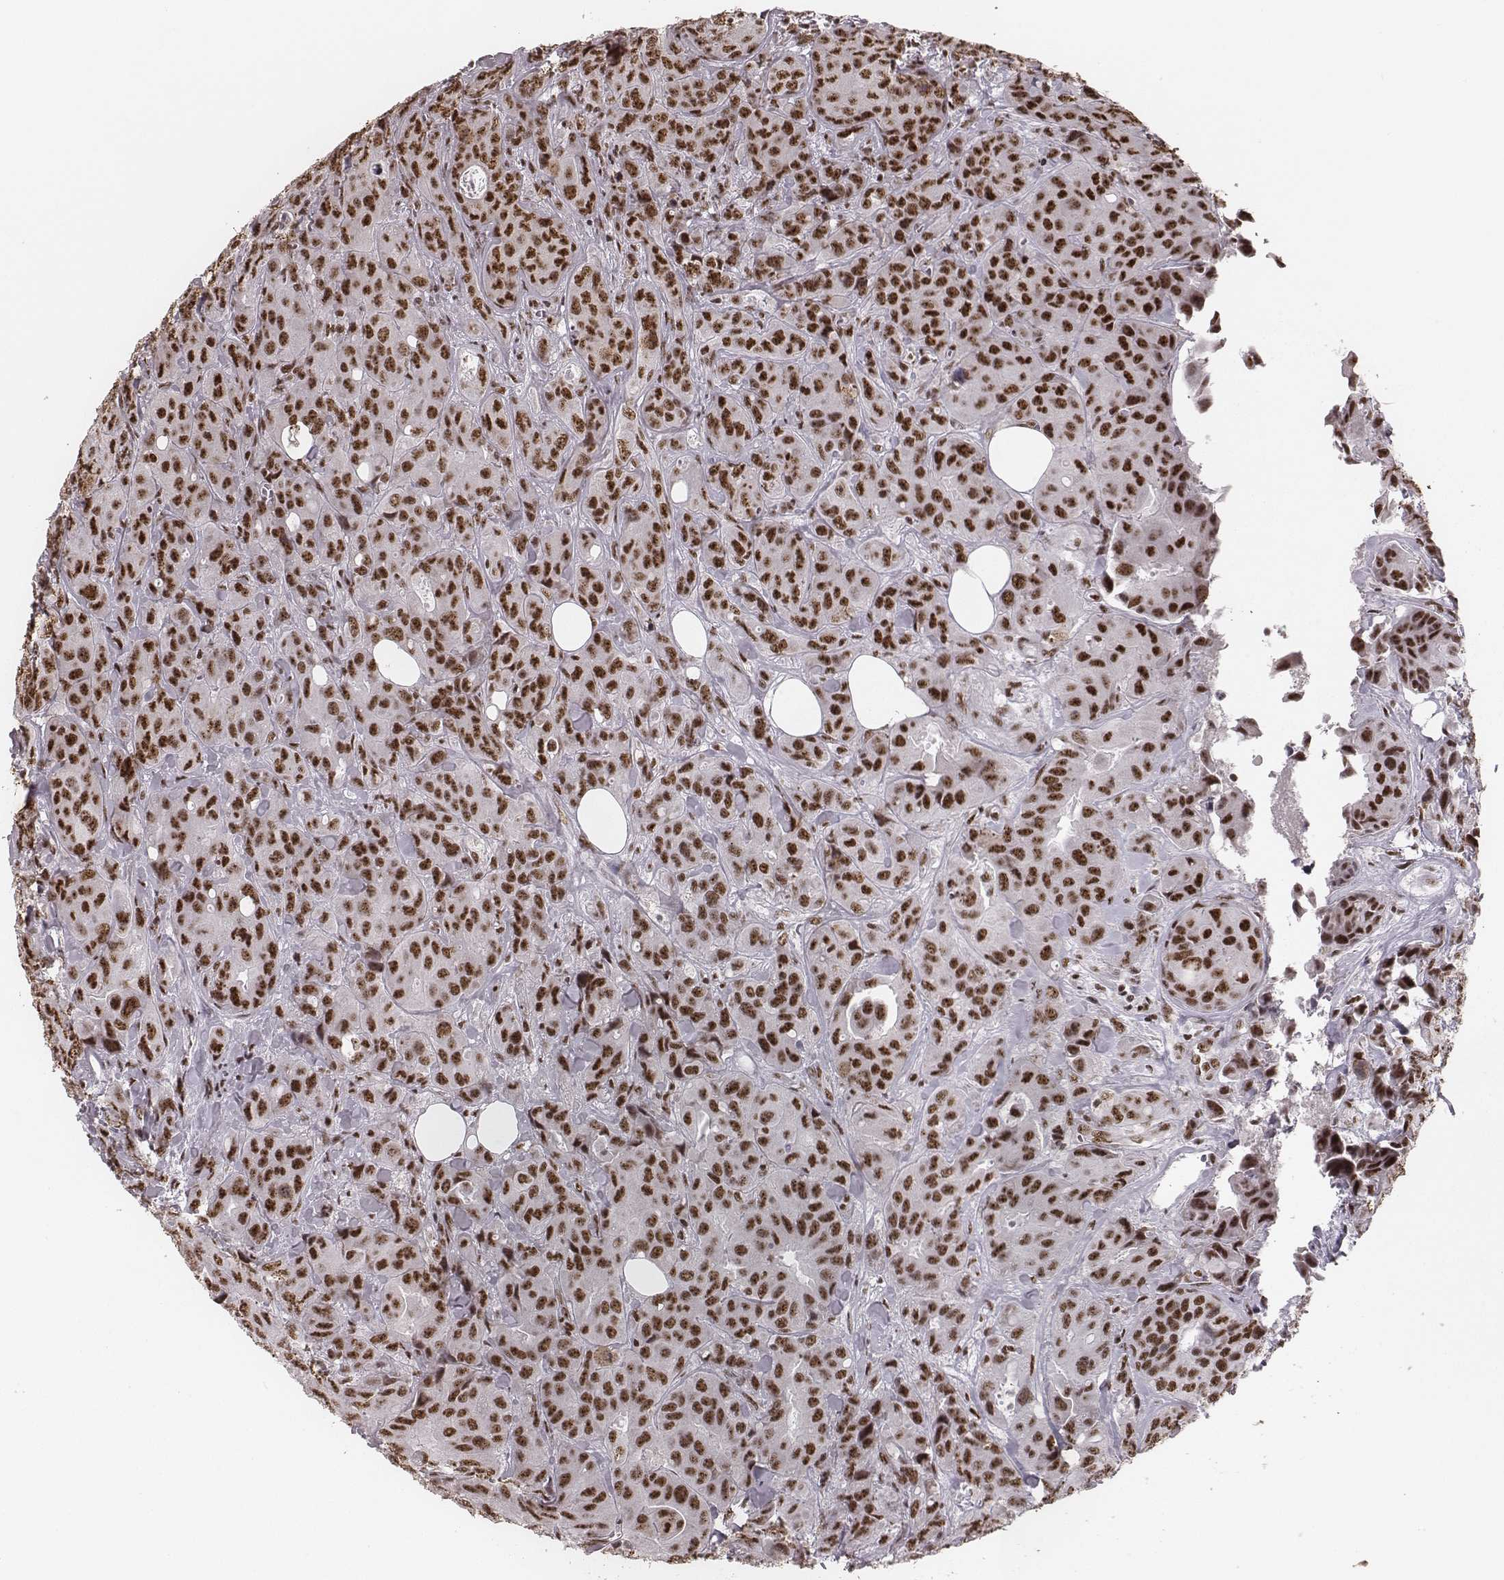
{"staining": {"intensity": "strong", "quantity": ">75%", "location": "nuclear"}, "tissue": "breast cancer", "cell_type": "Tumor cells", "image_type": "cancer", "snomed": [{"axis": "morphology", "description": "Duct carcinoma"}, {"axis": "topography", "description": "Breast"}], "caption": "Immunohistochemistry histopathology image of human breast cancer (intraductal carcinoma) stained for a protein (brown), which demonstrates high levels of strong nuclear expression in approximately >75% of tumor cells.", "gene": "LUC7L", "patient": {"sex": "female", "age": 43}}